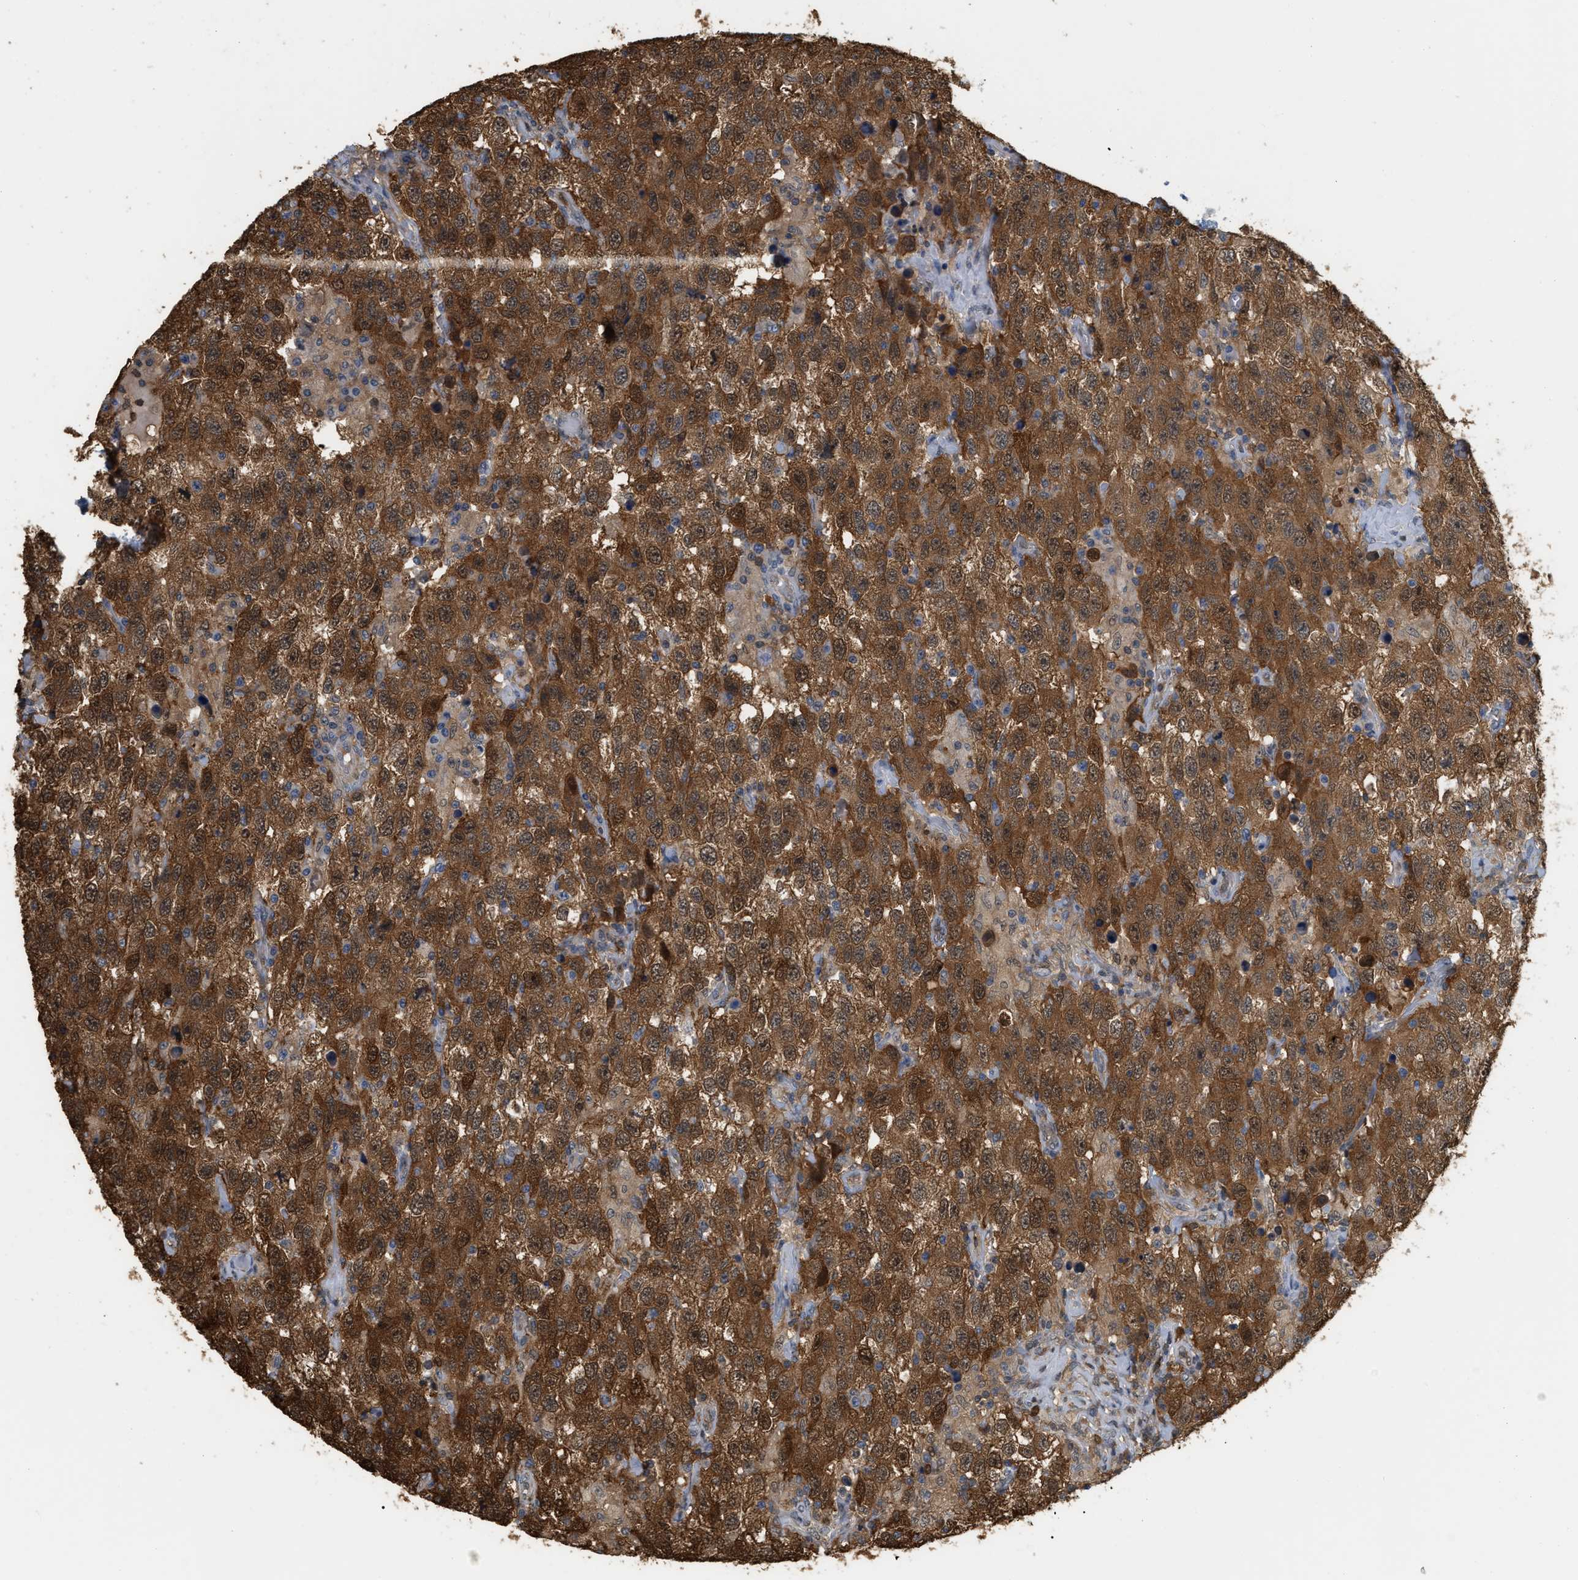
{"staining": {"intensity": "strong", "quantity": ">75%", "location": "cytoplasmic/membranous"}, "tissue": "testis cancer", "cell_type": "Tumor cells", "image_type": "cancer", "snomed": [{"axis": "morphology", "description": "Seminoma, NOS"}, {"axis": "topography", "description": "Testis"}], "caption": "Immunohistochemistry (IHC) staining of testis cancer, which demonstrates high levels of strong cytoplasmic/membranous expression in approximately >75% of tumor cells indicating strong cytoplasmic/membranous protein positivity. The staining was performed using DAB (brown) for protein detection and nuclei were counterstained in hematoxylin (blue).", "gene": "MTPN", "patient": {"sex": "male", "age": 41}}